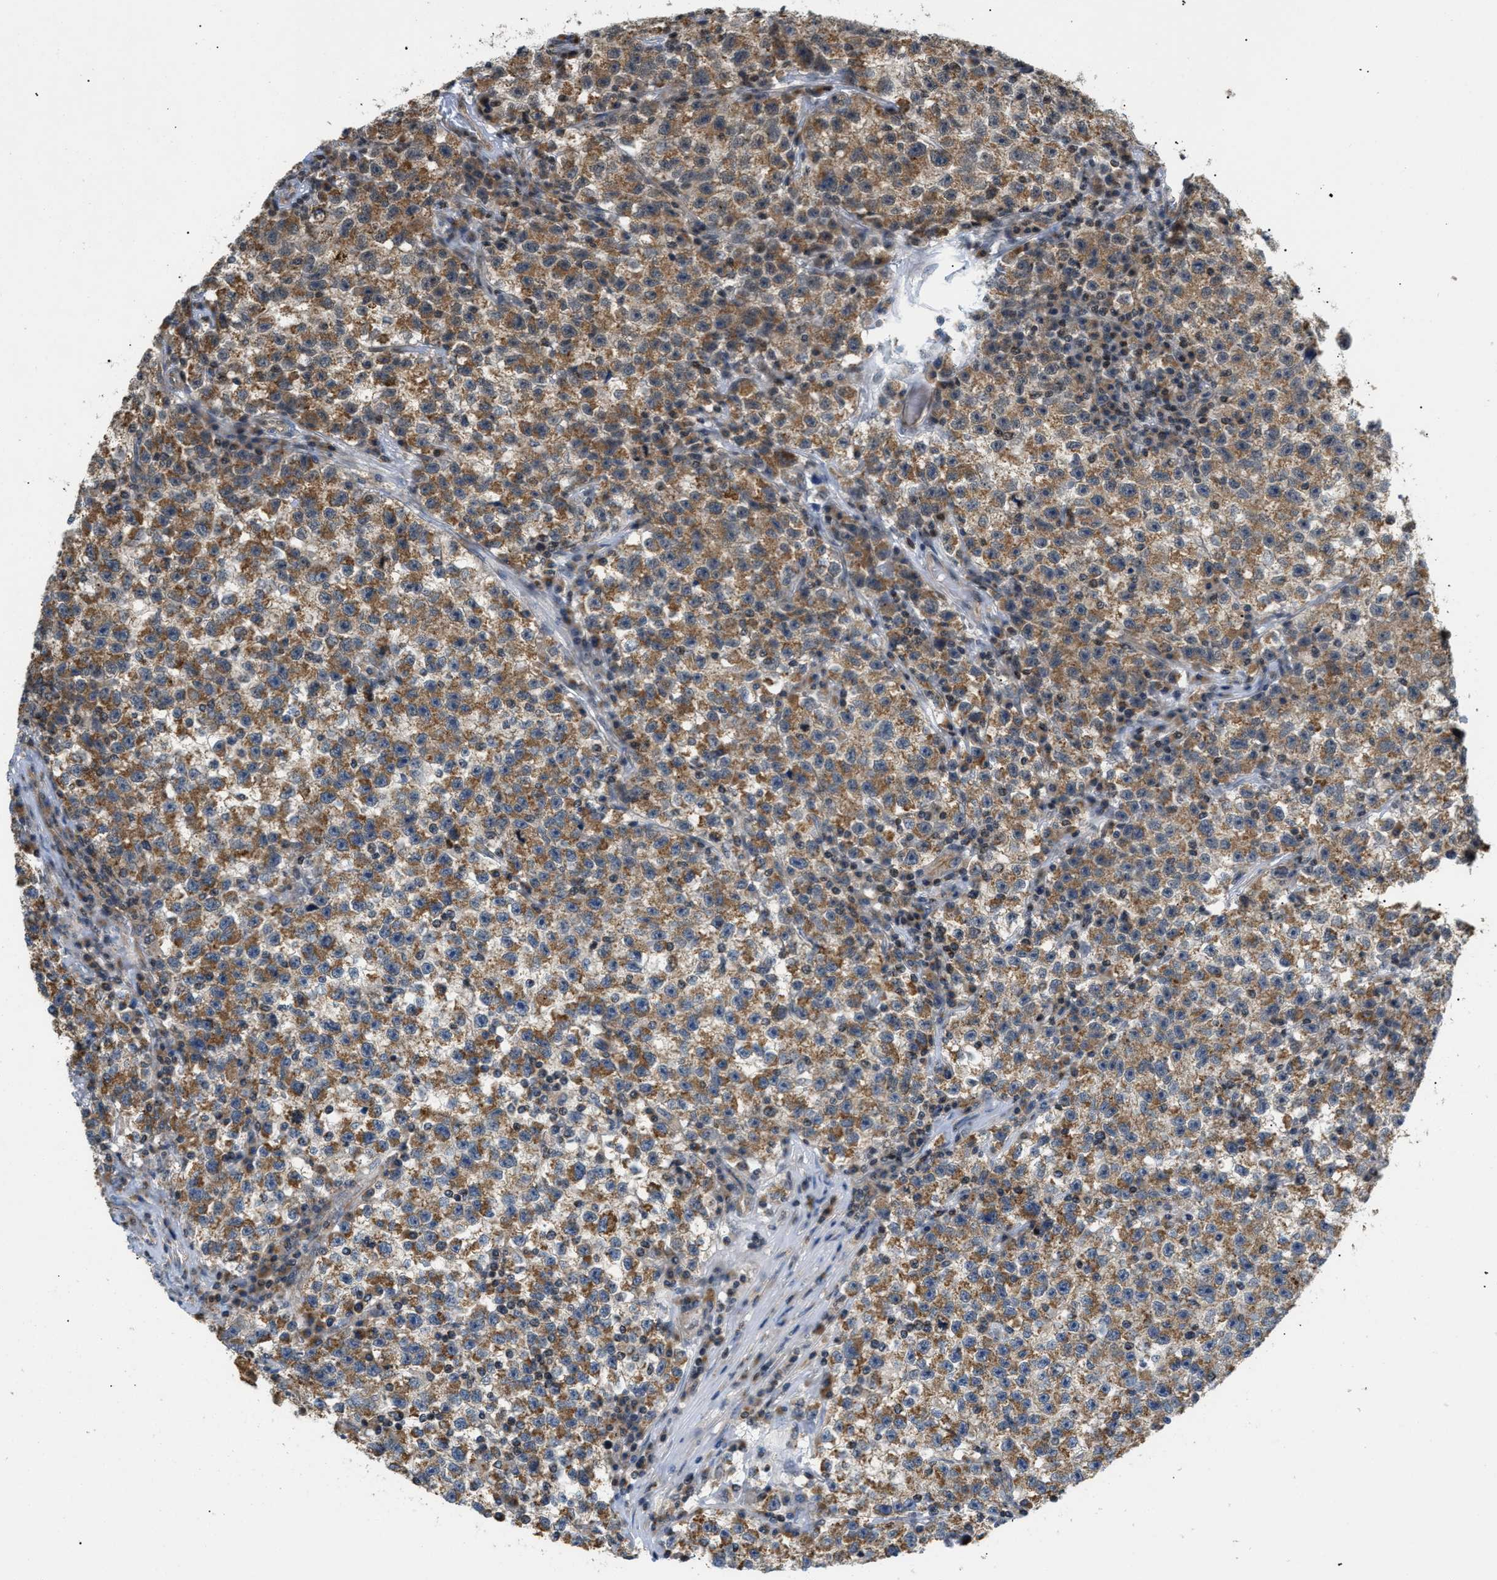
{"staining": {"intensity": "moderate", "quantity": ">75%", "location": "cytoplasmic/membranous"}, "tissue": "testis cancer", "cell_type": "Tumor cells", "image_type": "cancer", "snomed": [{"axis": "morphology", "description": "Seminoma, NOS"}, {"axis": "topography", "description": "Testis"}], "caption": "DAB immunohistochemical staining of testis cancer (seminoma) exhibits moderate cytoplasmic/membranous protein expression in about >75% of tumor cells.", "gene": "ZBTB11", "patient": {"sex": "male", "age": 22}}